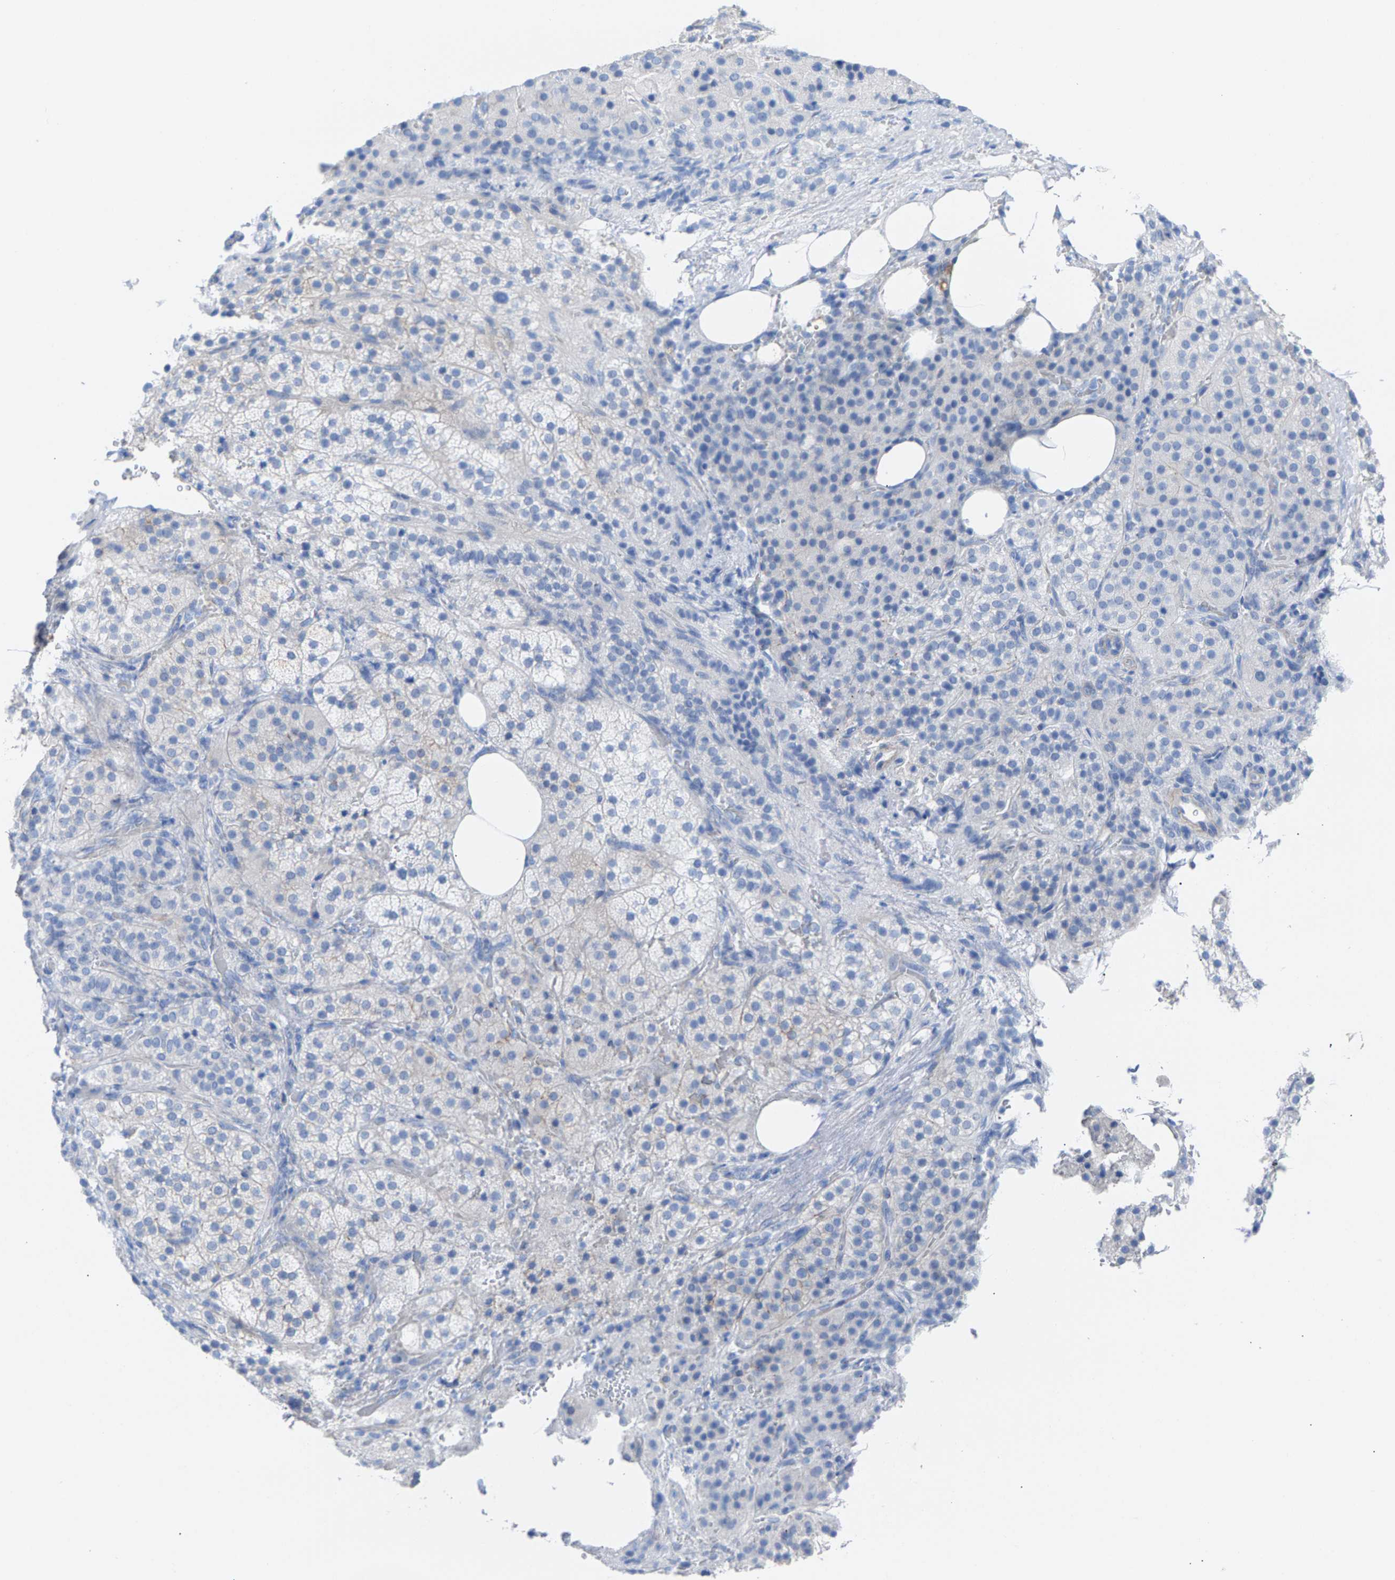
{"staining": {"intensity": "negative", "quantity": "none", "location": "none"}, "tissue": "adrenal gland", "cell_type": "Glandular cells", "image_type": "normal", "snomed": [{"axis": "morphology", "description": "Normal tissue, NOS"}, {"axis": "topography", "description": "Adrenal gland"}], "caption": "This is a image of immunohistochemistry staining of unremarkable adrenal gland, which shows no positivity in glandular cells.", "gene": "CPA1", "patient": {"sex": "female", "age": 59}}